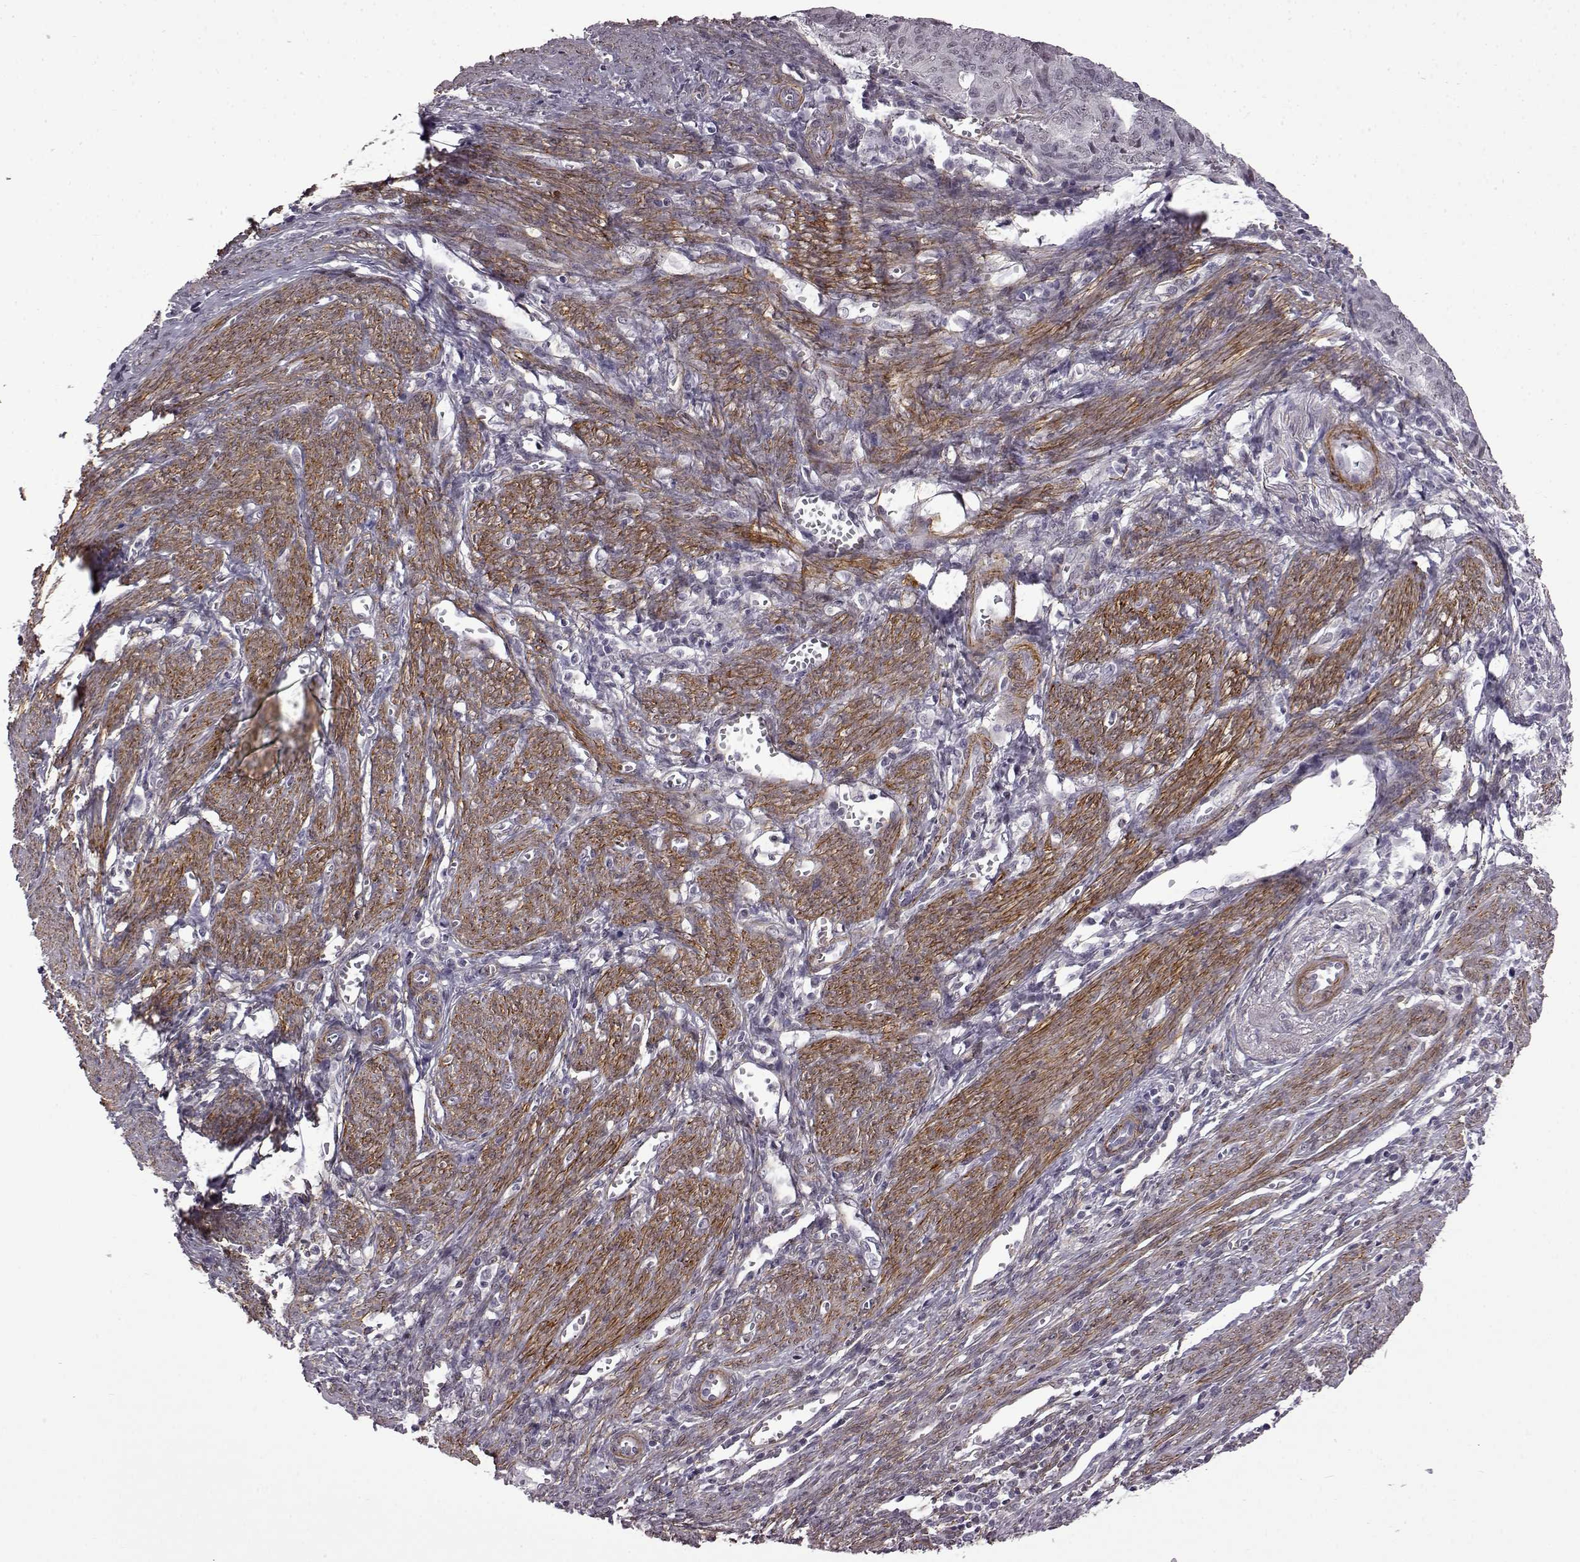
{"staining": {"intensity": "negative", "quantity": "none", "location": "none"}, "tissue": "endometrial cancer", "cell_type": "Tumor cells", "image_type": "cancer", "snomed": [{"axis": "morphology", "description": "Adenocarcinoma, NOS"}, {"axis": "topography", "description": "Endometrium"}], "caption": "Protein analysis of endometrial cancer shows no significant expression in tumor cells. (Immunohistochemistry, brightfield microscopy, high magnification).", "gene": "SYNPO2", "patient": {"sex": "female", "age": 65}}